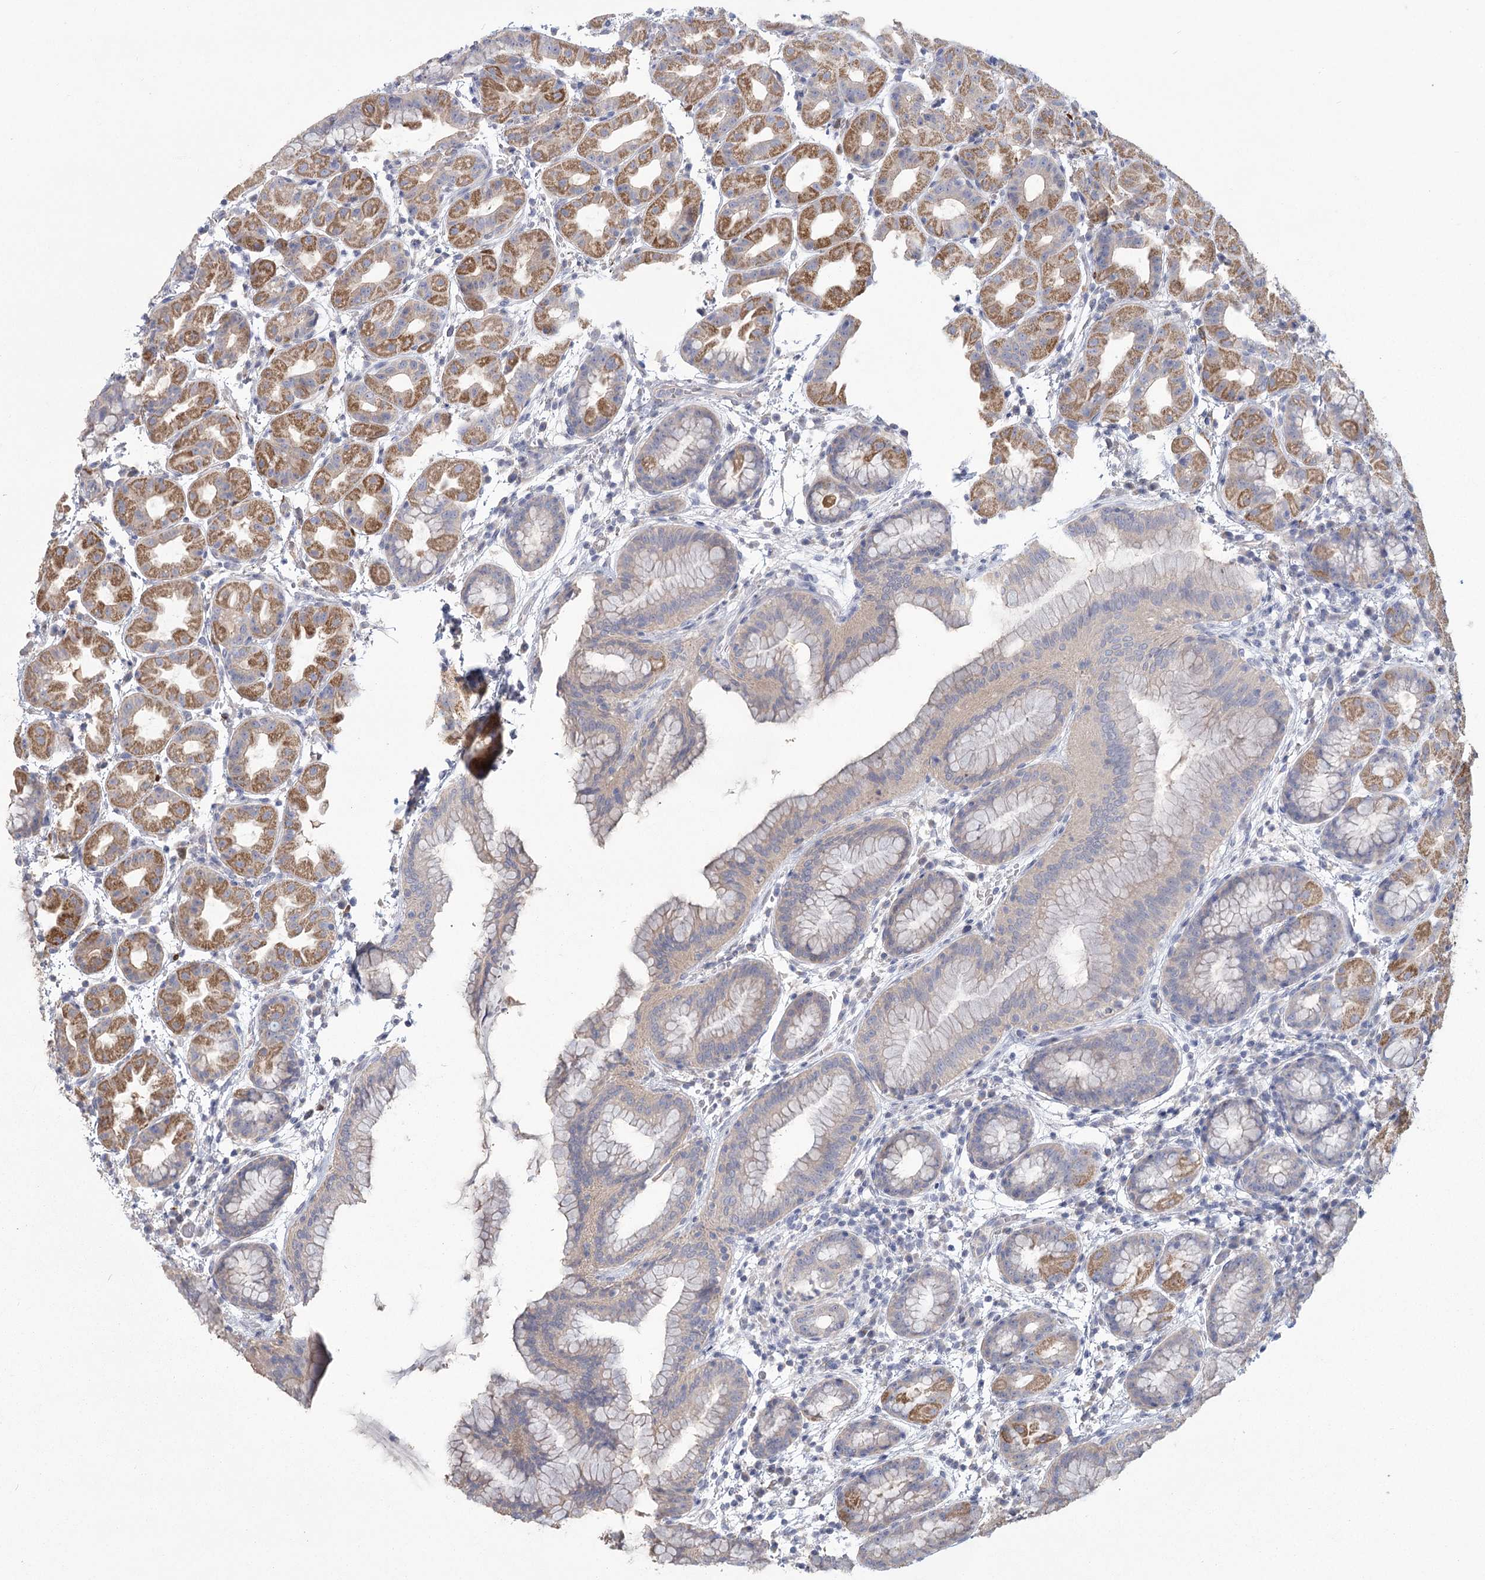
{"staining": {"intensity": "moderate", "quantity": "25%-75%", "location": "cytoplasmic/membranous"}, "tissue": "stomach", "cell_type": "Glandular cells", "image_type": "normal", "snomed": [{"axis": "morphology", "description": "Normal tissue, NOS"}, {"axis": "topography", "description": "Stomach"}], "caption": "Glandular cells display moderate cytoplasmic/membranous positivity in approximately 25%-75% of cells in benign stomach.", "gene": "CNTLN", "patient": {"sex": "female", "age": 79}}